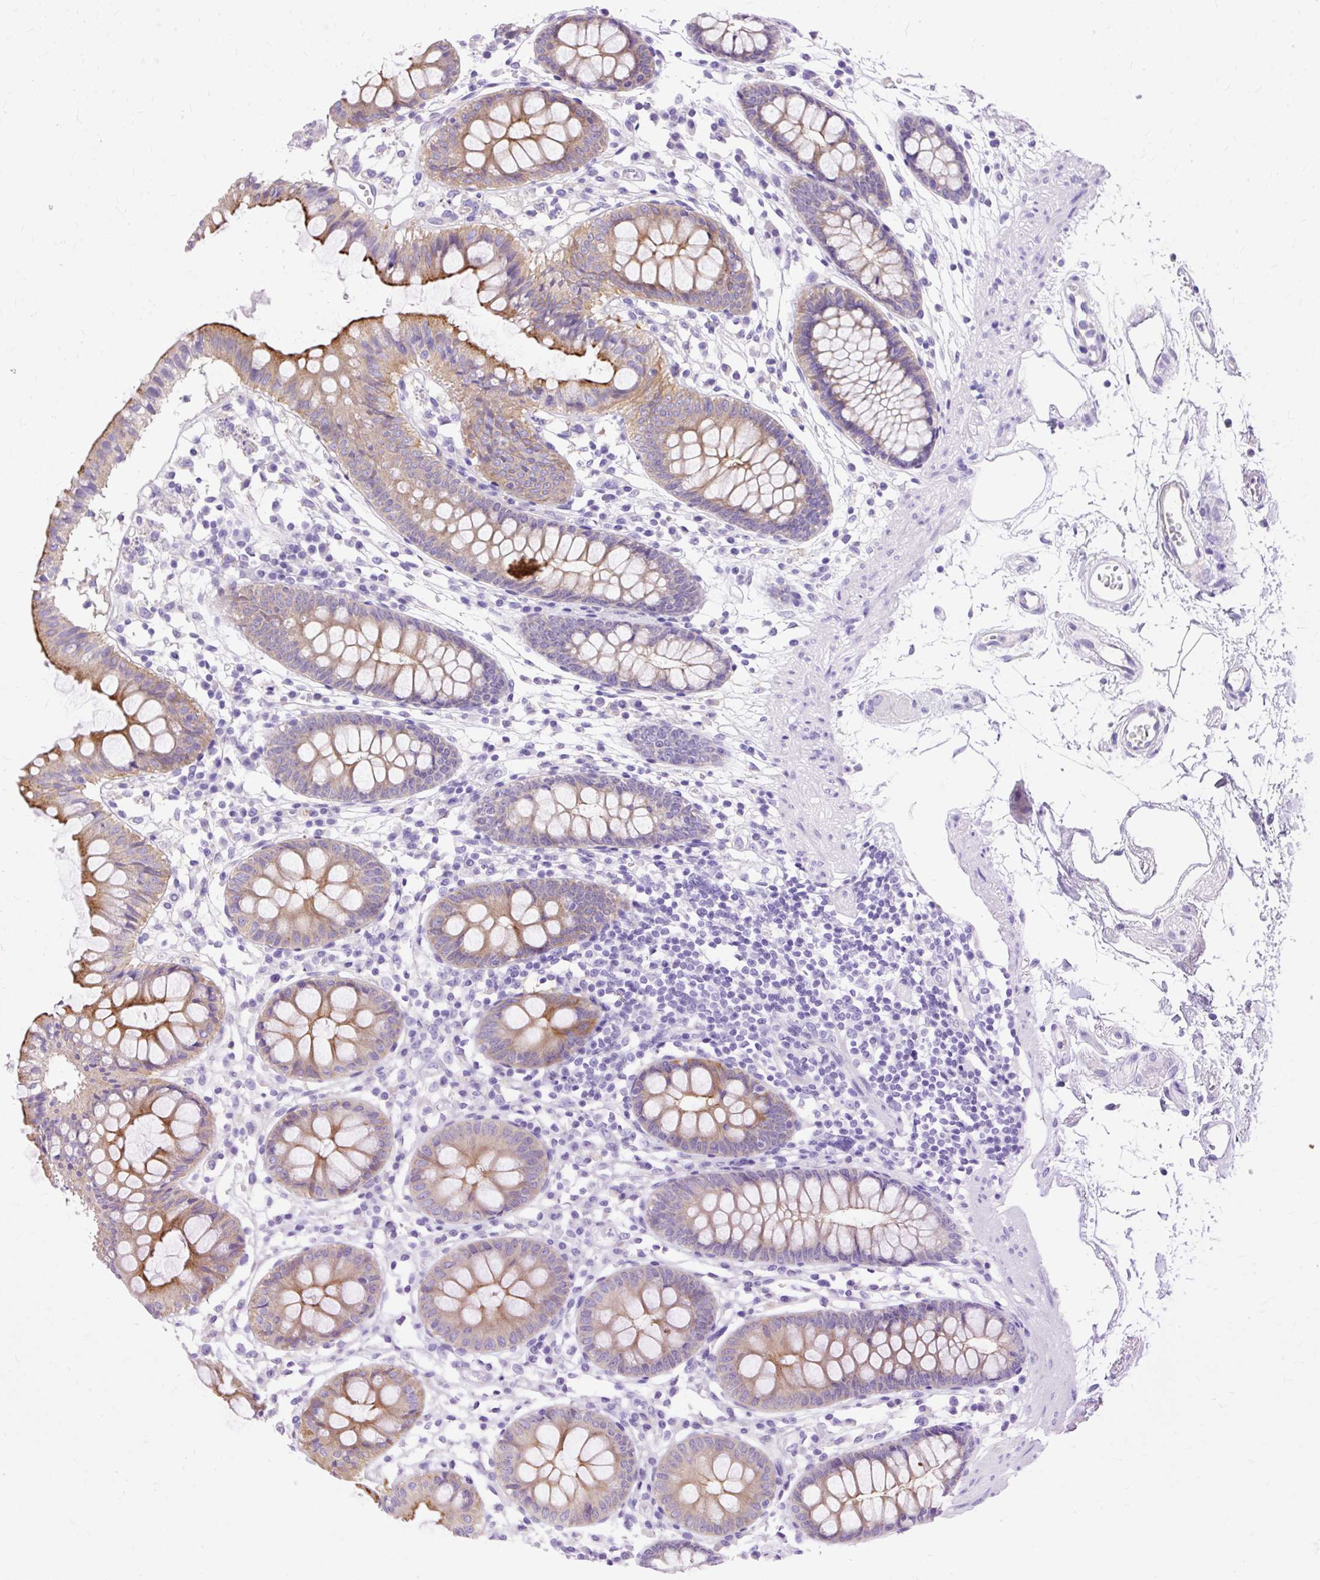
{"staining": {"intensity": "negative", "quantity": "none", "location": "none"}, "tissue": "colon", "cell_type": "Endothelial cells", "image_type": "normal", "snomed": [{"axis": "morphology", "description": "Normal tissue, NOS"}, {"axis": "topography", "description": "Colon"}], "caption": "Colon stained for a protein using immunohistochemistry demonstrates no expression endothelial cells.", "gene": "MYO6", "patient": {"sex": "female", "age": 84}}